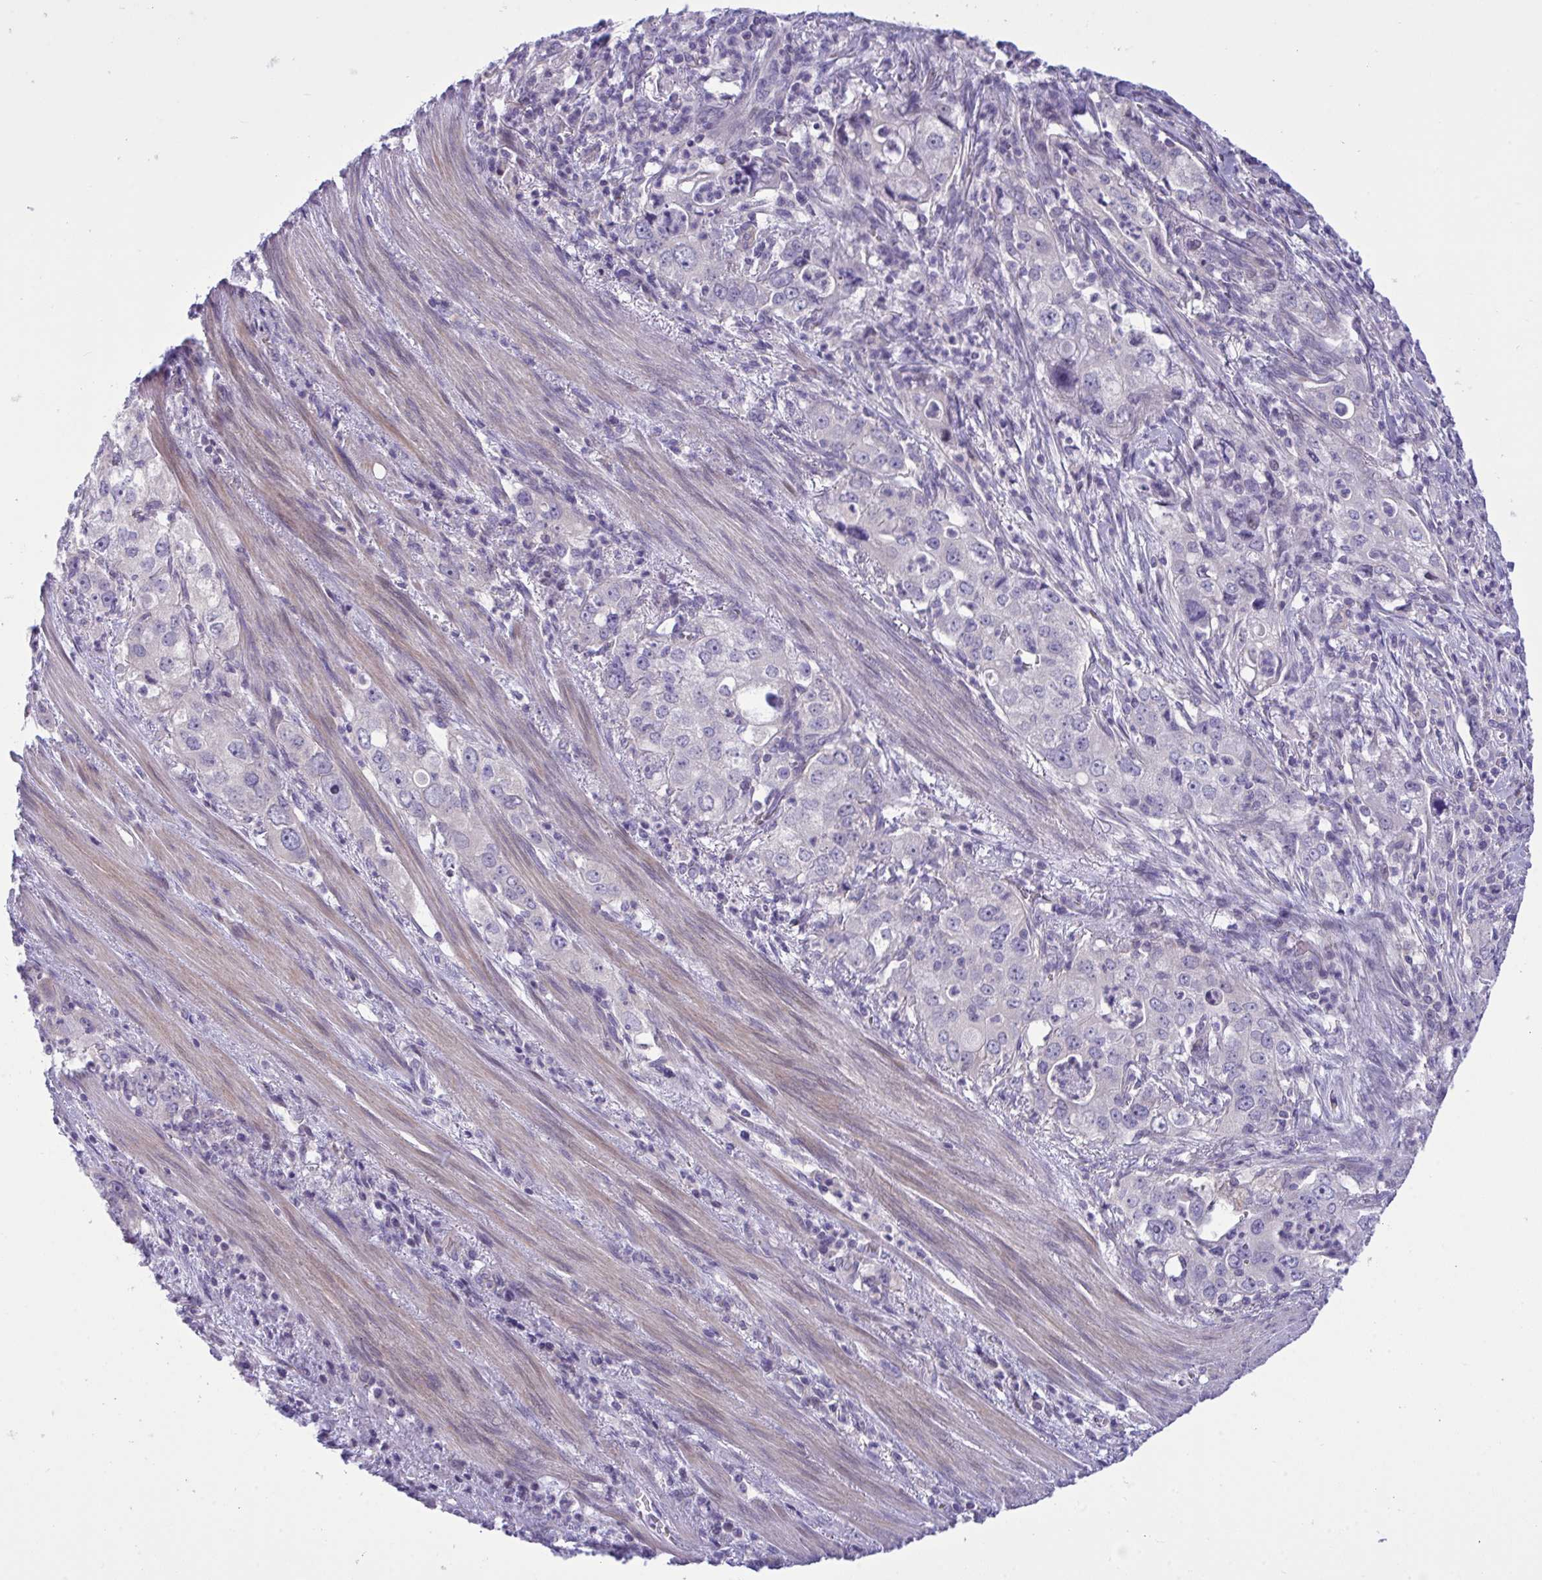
{"staining": {"intensity": "negative", "quantity": "none", "location": "none"}, "tissue": "stomach cancer", "cell_type": "Tumor cells", "image_type": "cancer", "snomed": [{"axis": "morphology", "description": "Adenocarcinoma, NOS"}, {"axis": "topography", "description": "Stomach, upper"}], "caption": "This is an immunohistochemistry image of human stomach adenocarcinoma. There is no positivity in tumor cells.", "gene": "WDR97", "patient": {"sex": "male", "age": 75}}